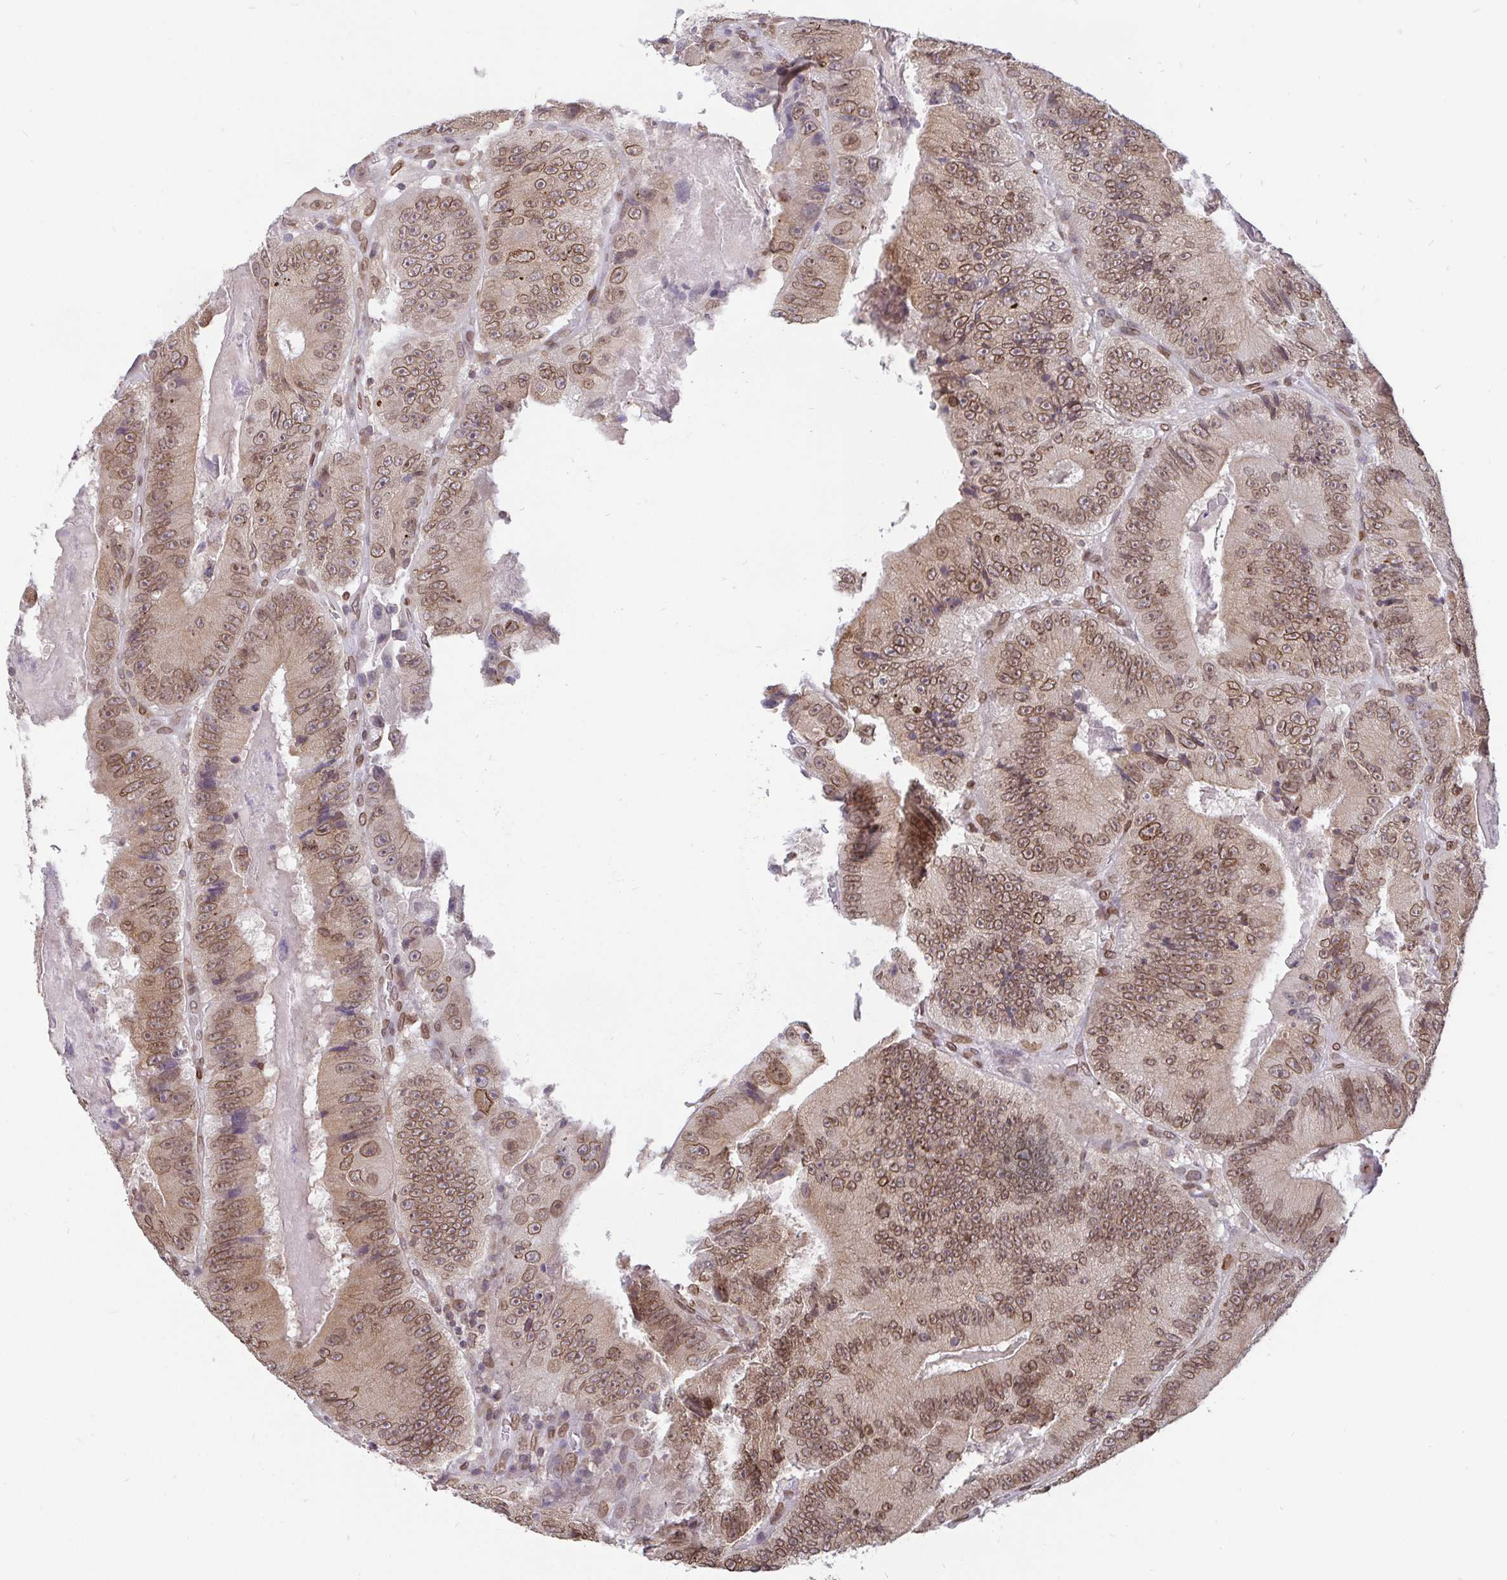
{"staining": {"intensity": "moderate", "quantity": ">75%", "location": "cytoplasmic/membranous,nuclear"}, "tissue": "colorectal cancer", "cell_type": "Tumor cells", "image_type": "cancer", "snomed": [{"axis": "morphology", "description": "Adenocarcinoma, NOS"}, {"axis": "topography", "description": "Colon"}], "caption": "This image demonstrates IHC staining of human colorectal adenocarcinoma, with medium moderate cytoplasmic/membranous and nuclear staining in approximately >75% of tumor cells.", "gene": "EMD", "patient": {"sex": "female", "age": 86}}